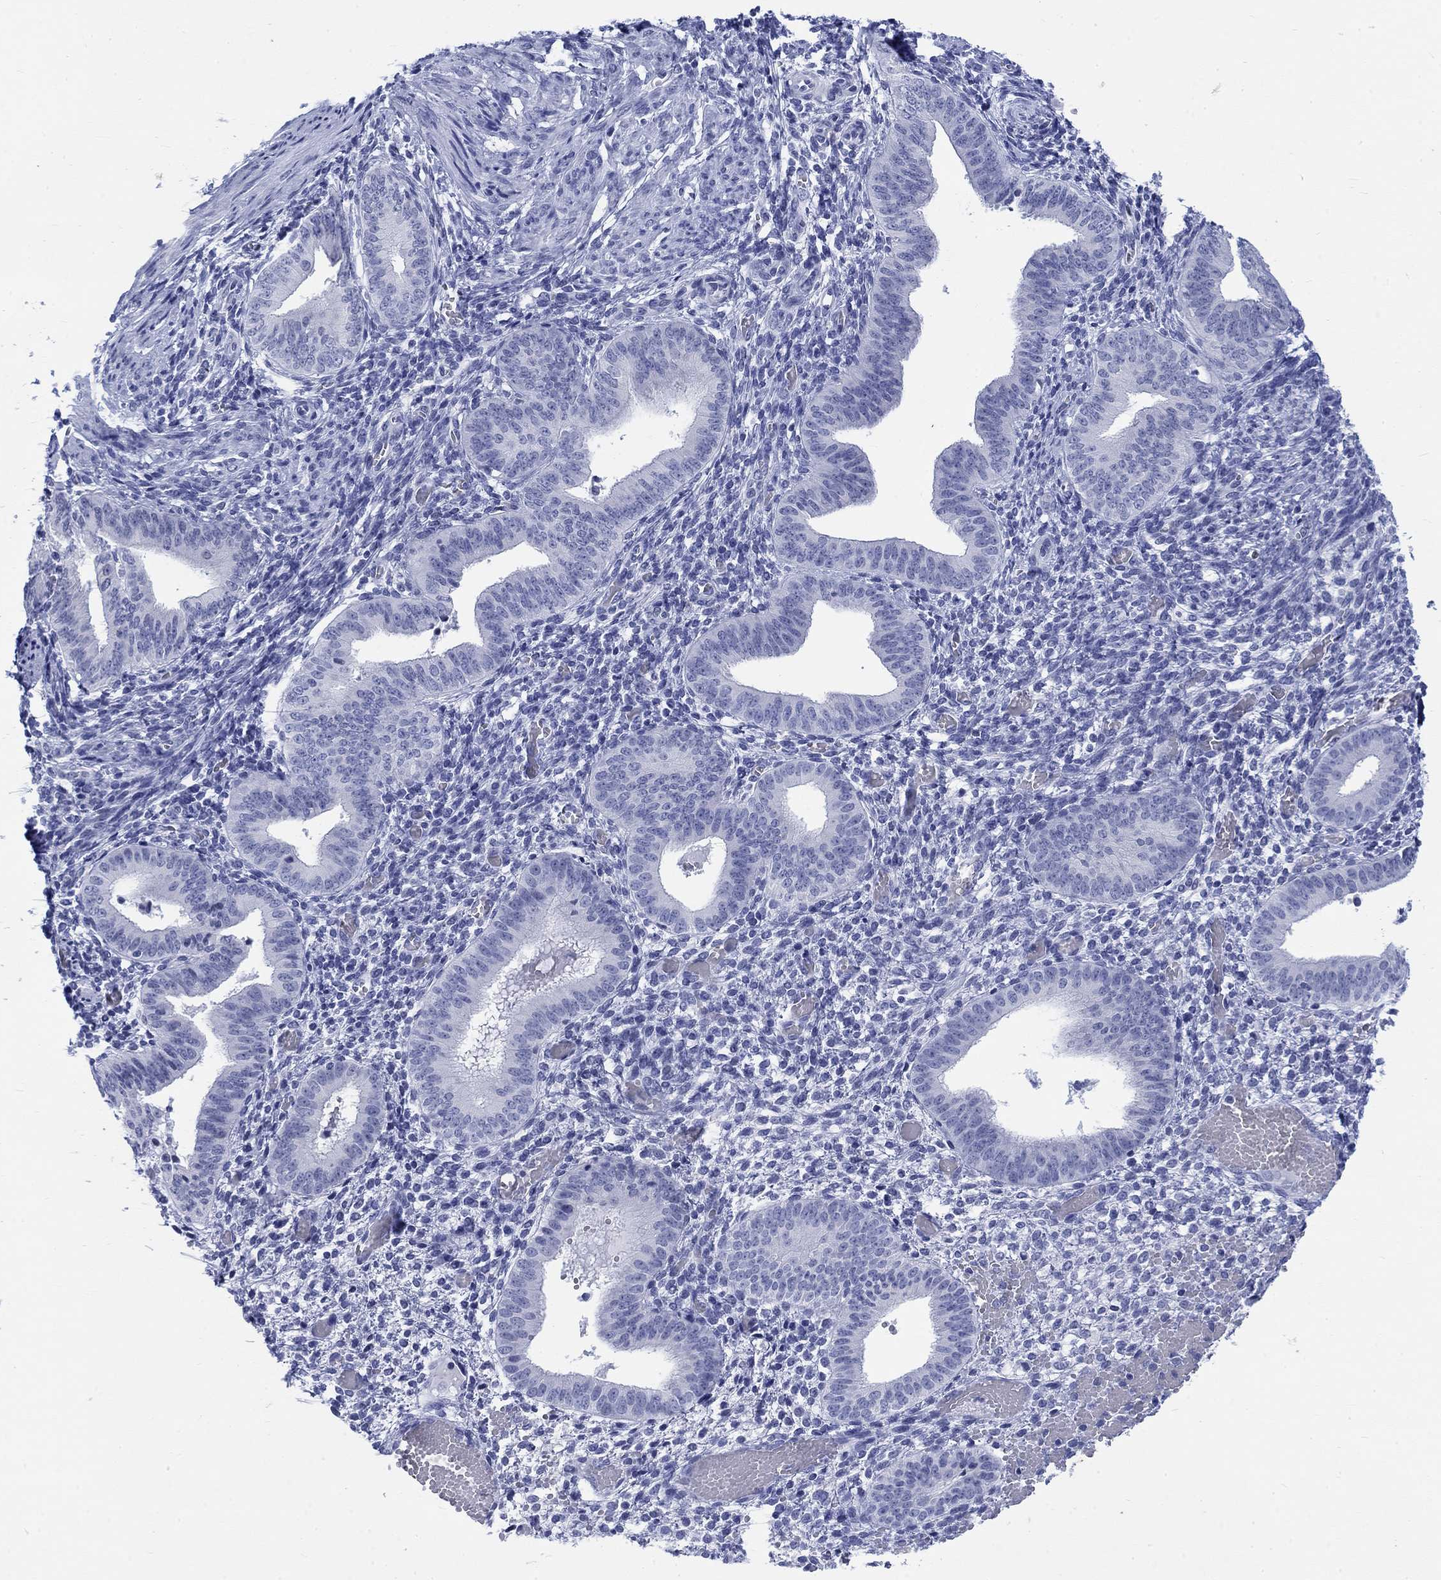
{"staining": {"intensity": "negative", "quantity": "none", "location": "none"}, "tissue": "endometrium", "cell_type": "Cells in endometrial stroma", "image_type": "normal", "snomed": [{"axis": "morphology", "description": "Normal tissue, NOS"}, {"axis": "topography", "description": "Endometrium"}], "caption": "Immunohistochemistry (IHC) histopathology image of unremarkable endometrium: endometrium stained with DAB reveals no significant protein staining in cells in endometrial stroma.", "gene": "KRT76", "patient": {"sex": "female", "age": 42}}